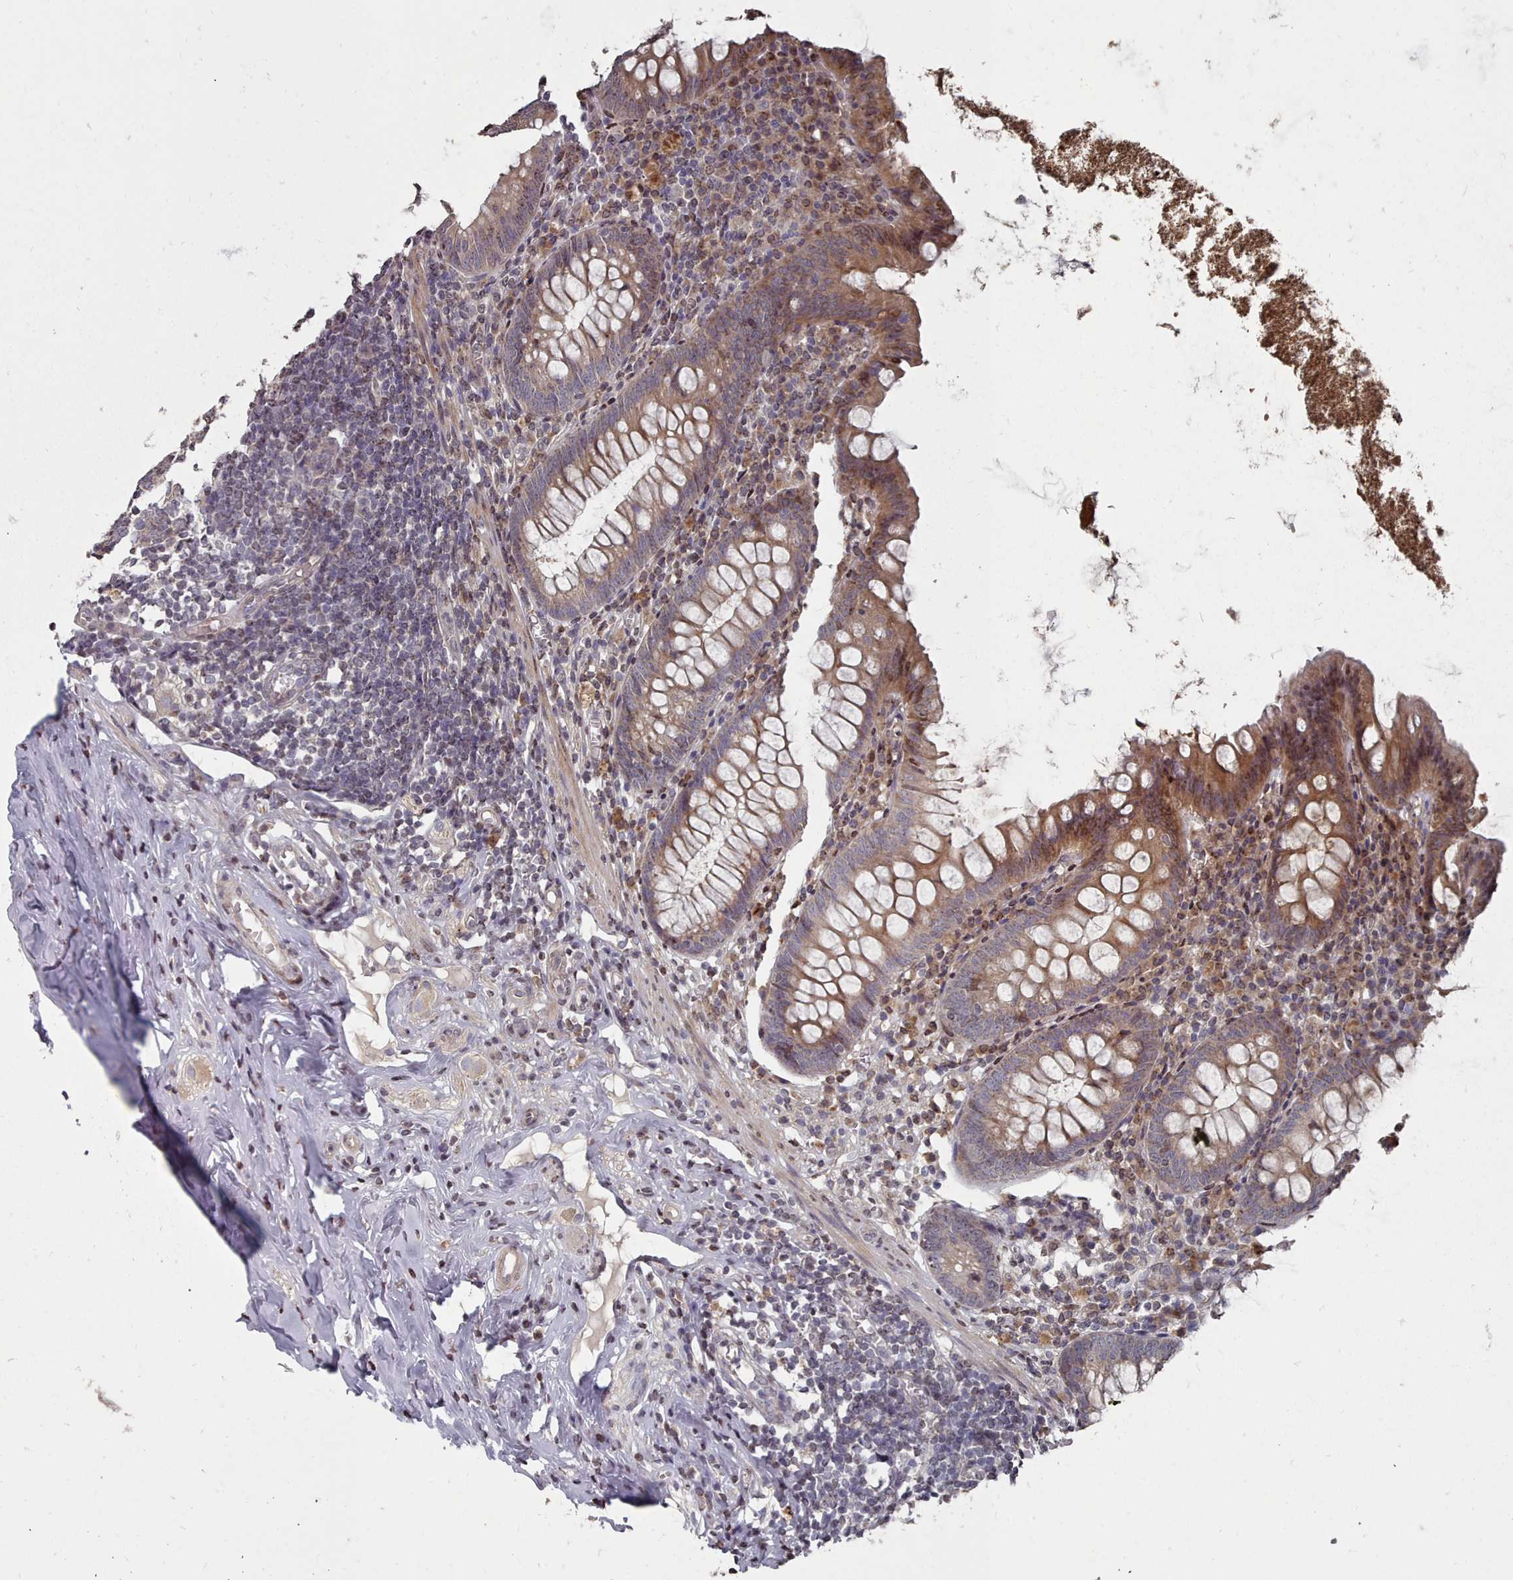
{"staining": {"intensity": "weak", "quantity": ">75%", "location": "cytoplasmic/membranous"}, "tissue": "appendix", "cell_type": "Glandular cells", "image_type": "normal", "snomed": [{"axis": "morphology", "description": "Normal tissue, NOS"}, {"axis": "topography", "description": "Appendix"}], "caption": "The photomicrograph reveals staining of benign appendix, revealing weak cytoplasmic/membranous protein expression (brown color) within glandular cells.", "gene": "ACKR3", "patient": {"sex": "female", "age": 51}}